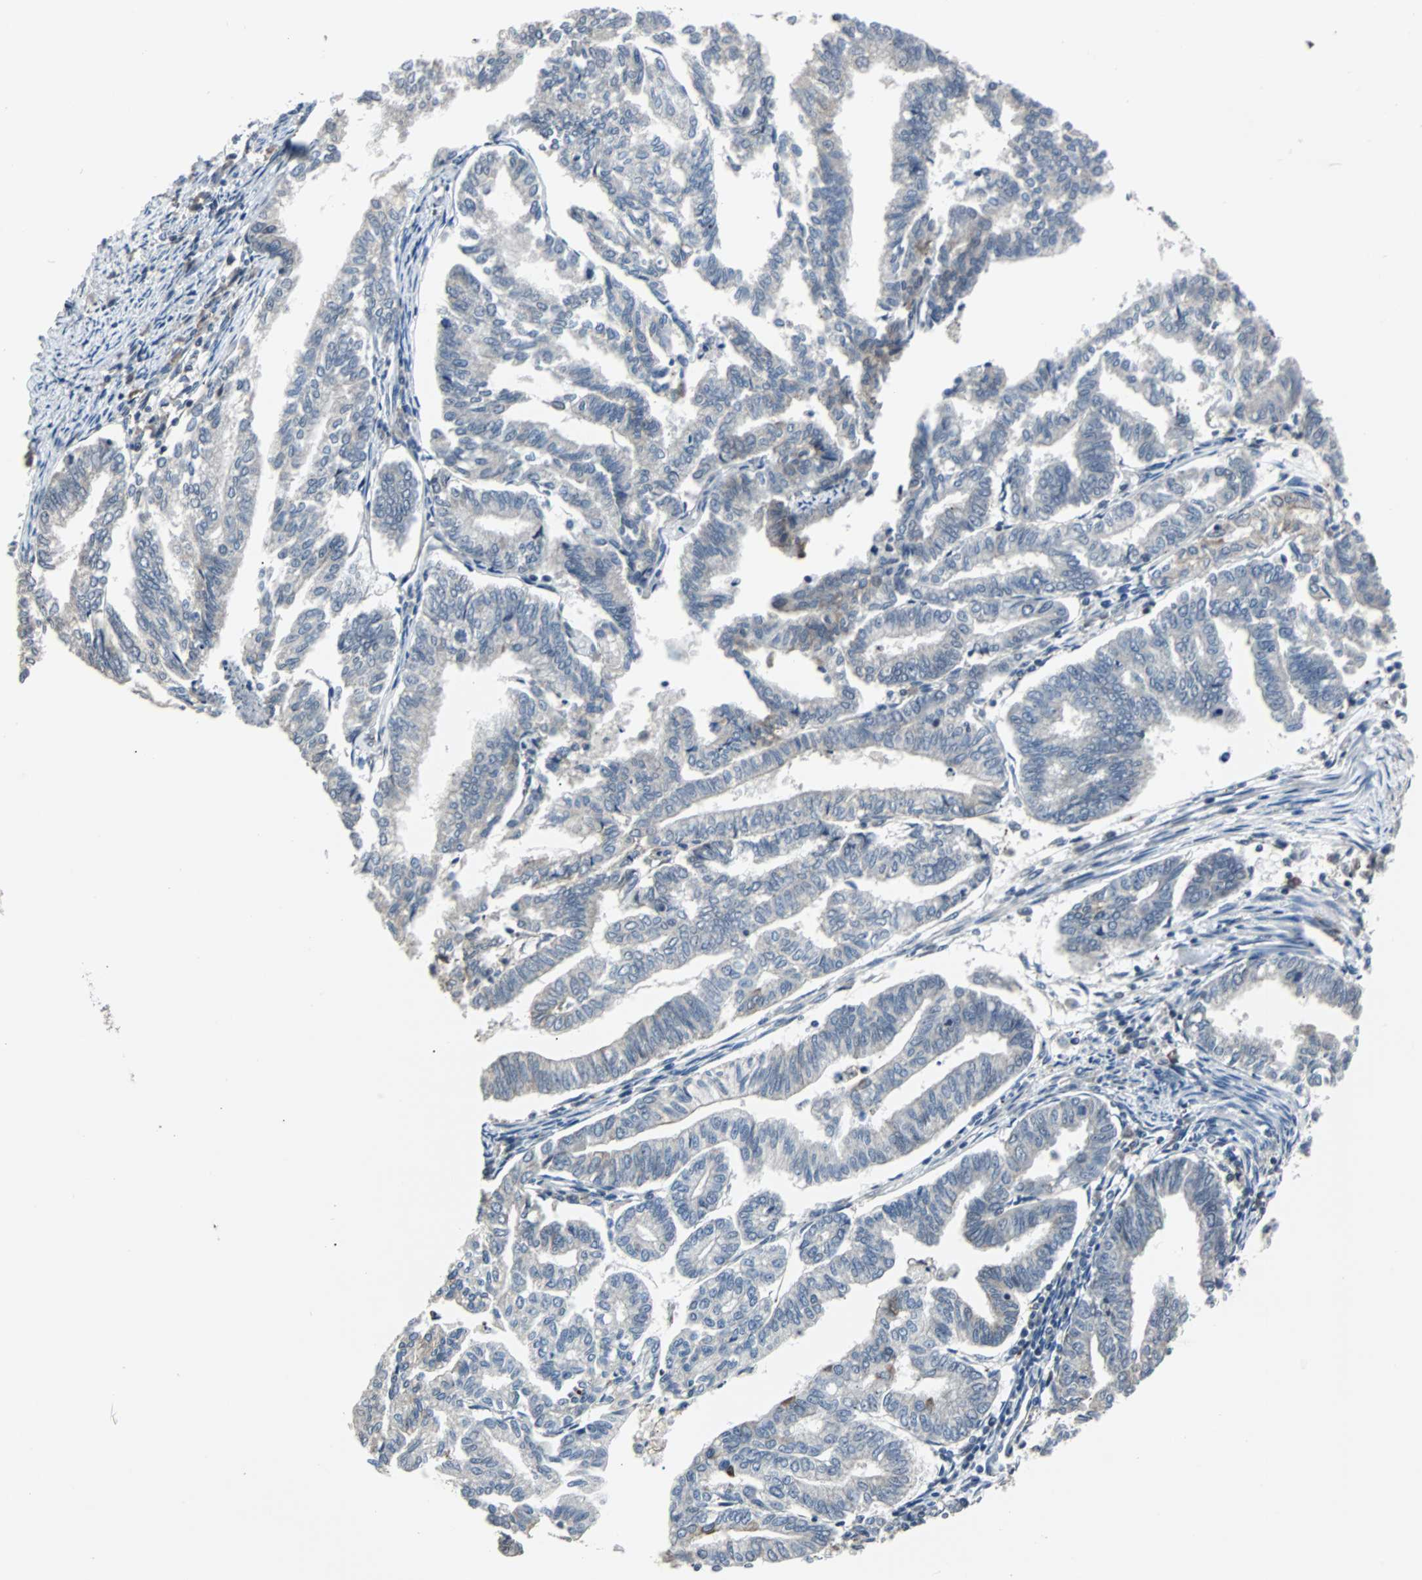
{"staining": {"intensity": "weak", "quantity": "25%-75%", "location": "cytoplasmic/membranous"}, "tissue": "endometrial cancer", "cell_type": "Tumor cells", "image_type": "cancer", "snomed": [{"axis": "morphology", "description": "Adenocarcinoma, NOS"}, {"axis": "topography", "description": "Endometrium"}], "caption": "IHC image of human endometrial cancer (adenocarcinoma) stained for a protein (brown), which shows low levels of weak cytoplasmic/membranous expression in approximately 25%-75% of tumor cells.", "gene": "TERF2IP", "patient": {"sex": "female", "age": 79}}